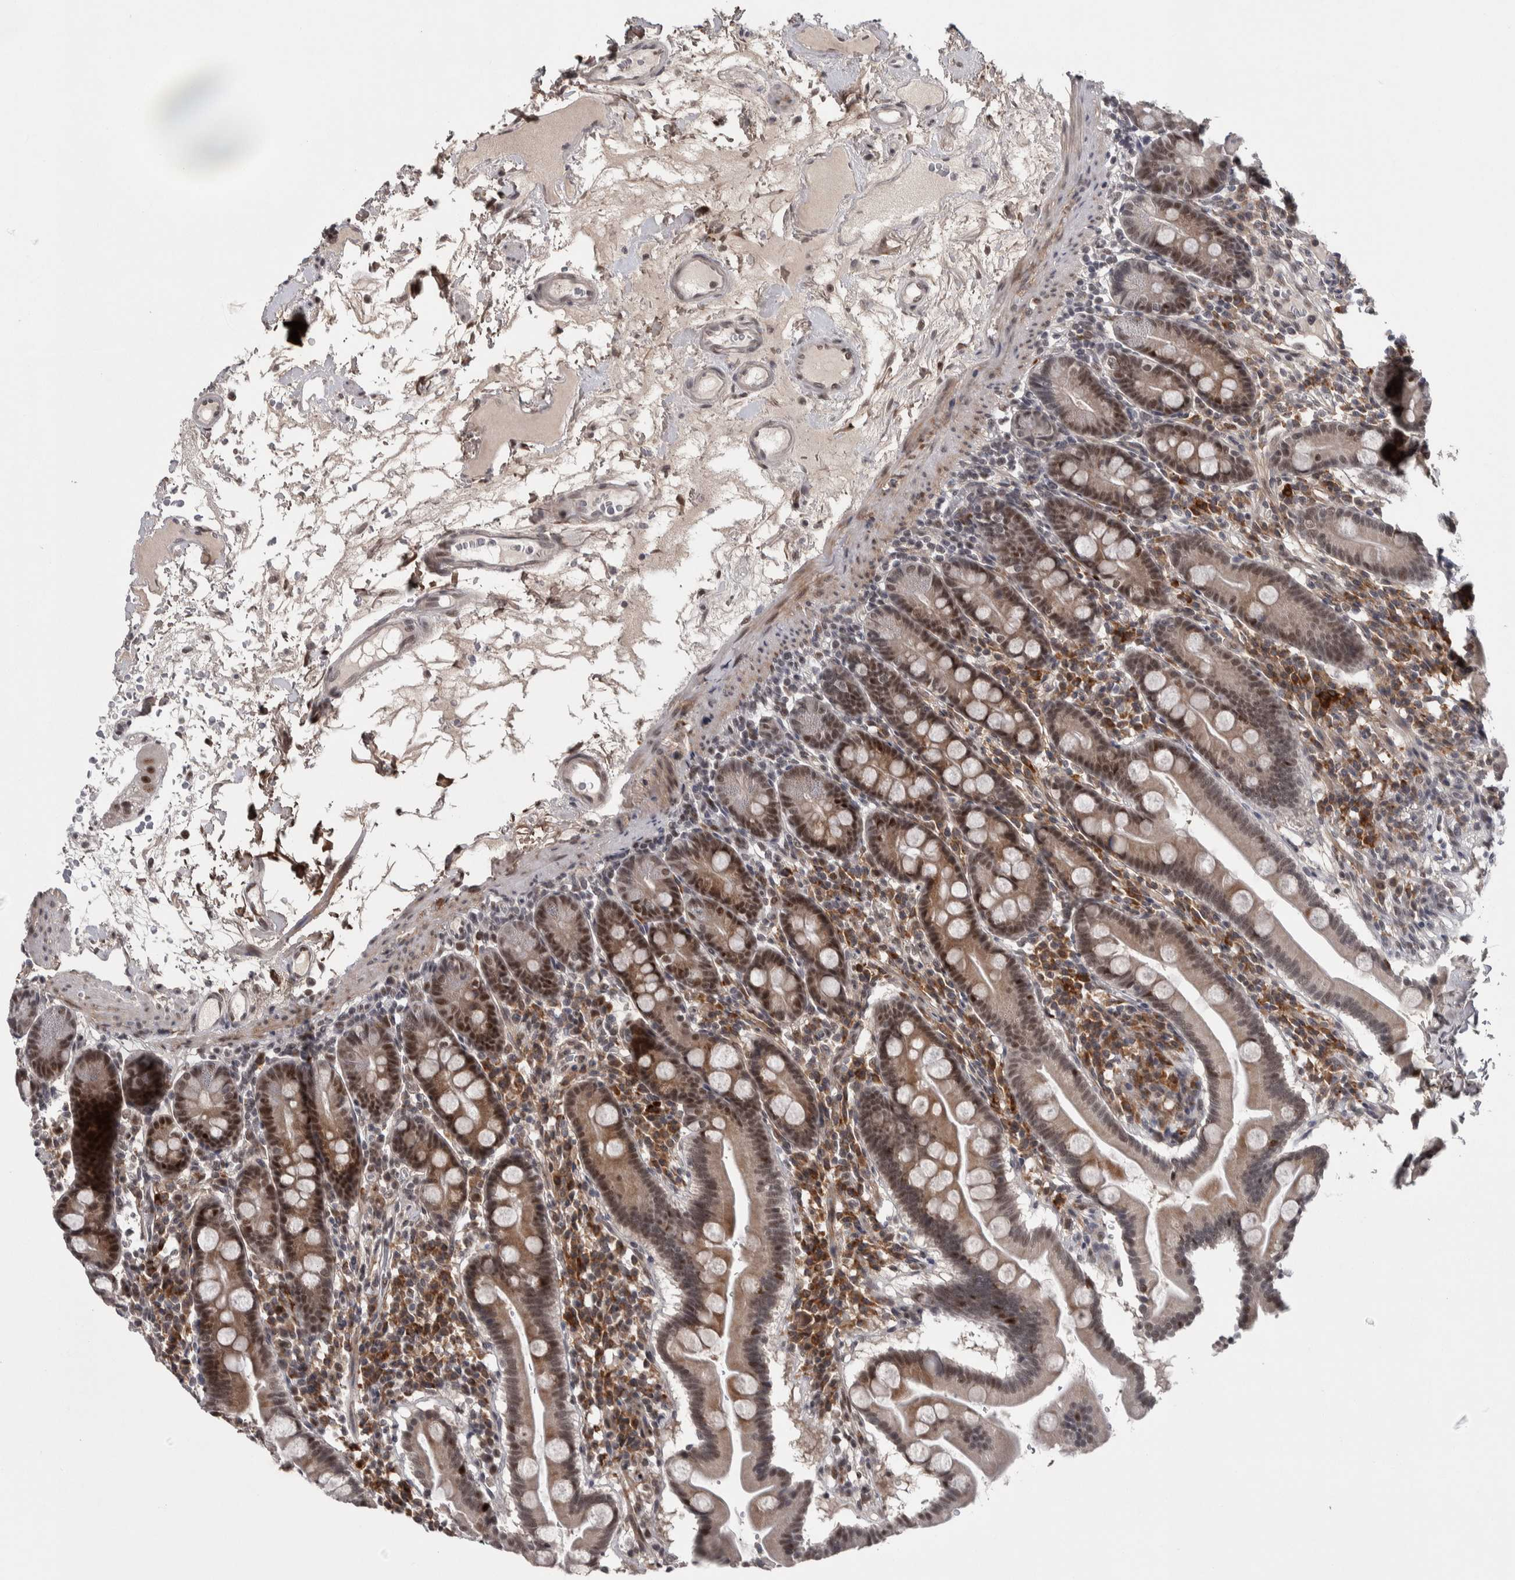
{"staining": {"intensity": "moderate", "quantity": "25%-75%", "location": "cytoplasmic/membranous,nuclear"}, "tissue": "duodenum", "cell_type": "Glandular cells", "image_type": "normal", "snomed": [{"axis": "morphology", "description": "Normal tissue, NOS"}, {"axis": "topography", "description": "Duodenum"}], "caption": "A high-resolution image shows immunohistochemistry staining of normal duodenum, which displays moderate cytoplasmic/membranous,nuclear expression in about 25%-75% of glandular cells. Using DAB (brown) and hematoxylin (blue) stains, captured at high magnification using brightfield microscopy.", "gene": "ASPN", "patient": {"sex": "male", "age": 50}}